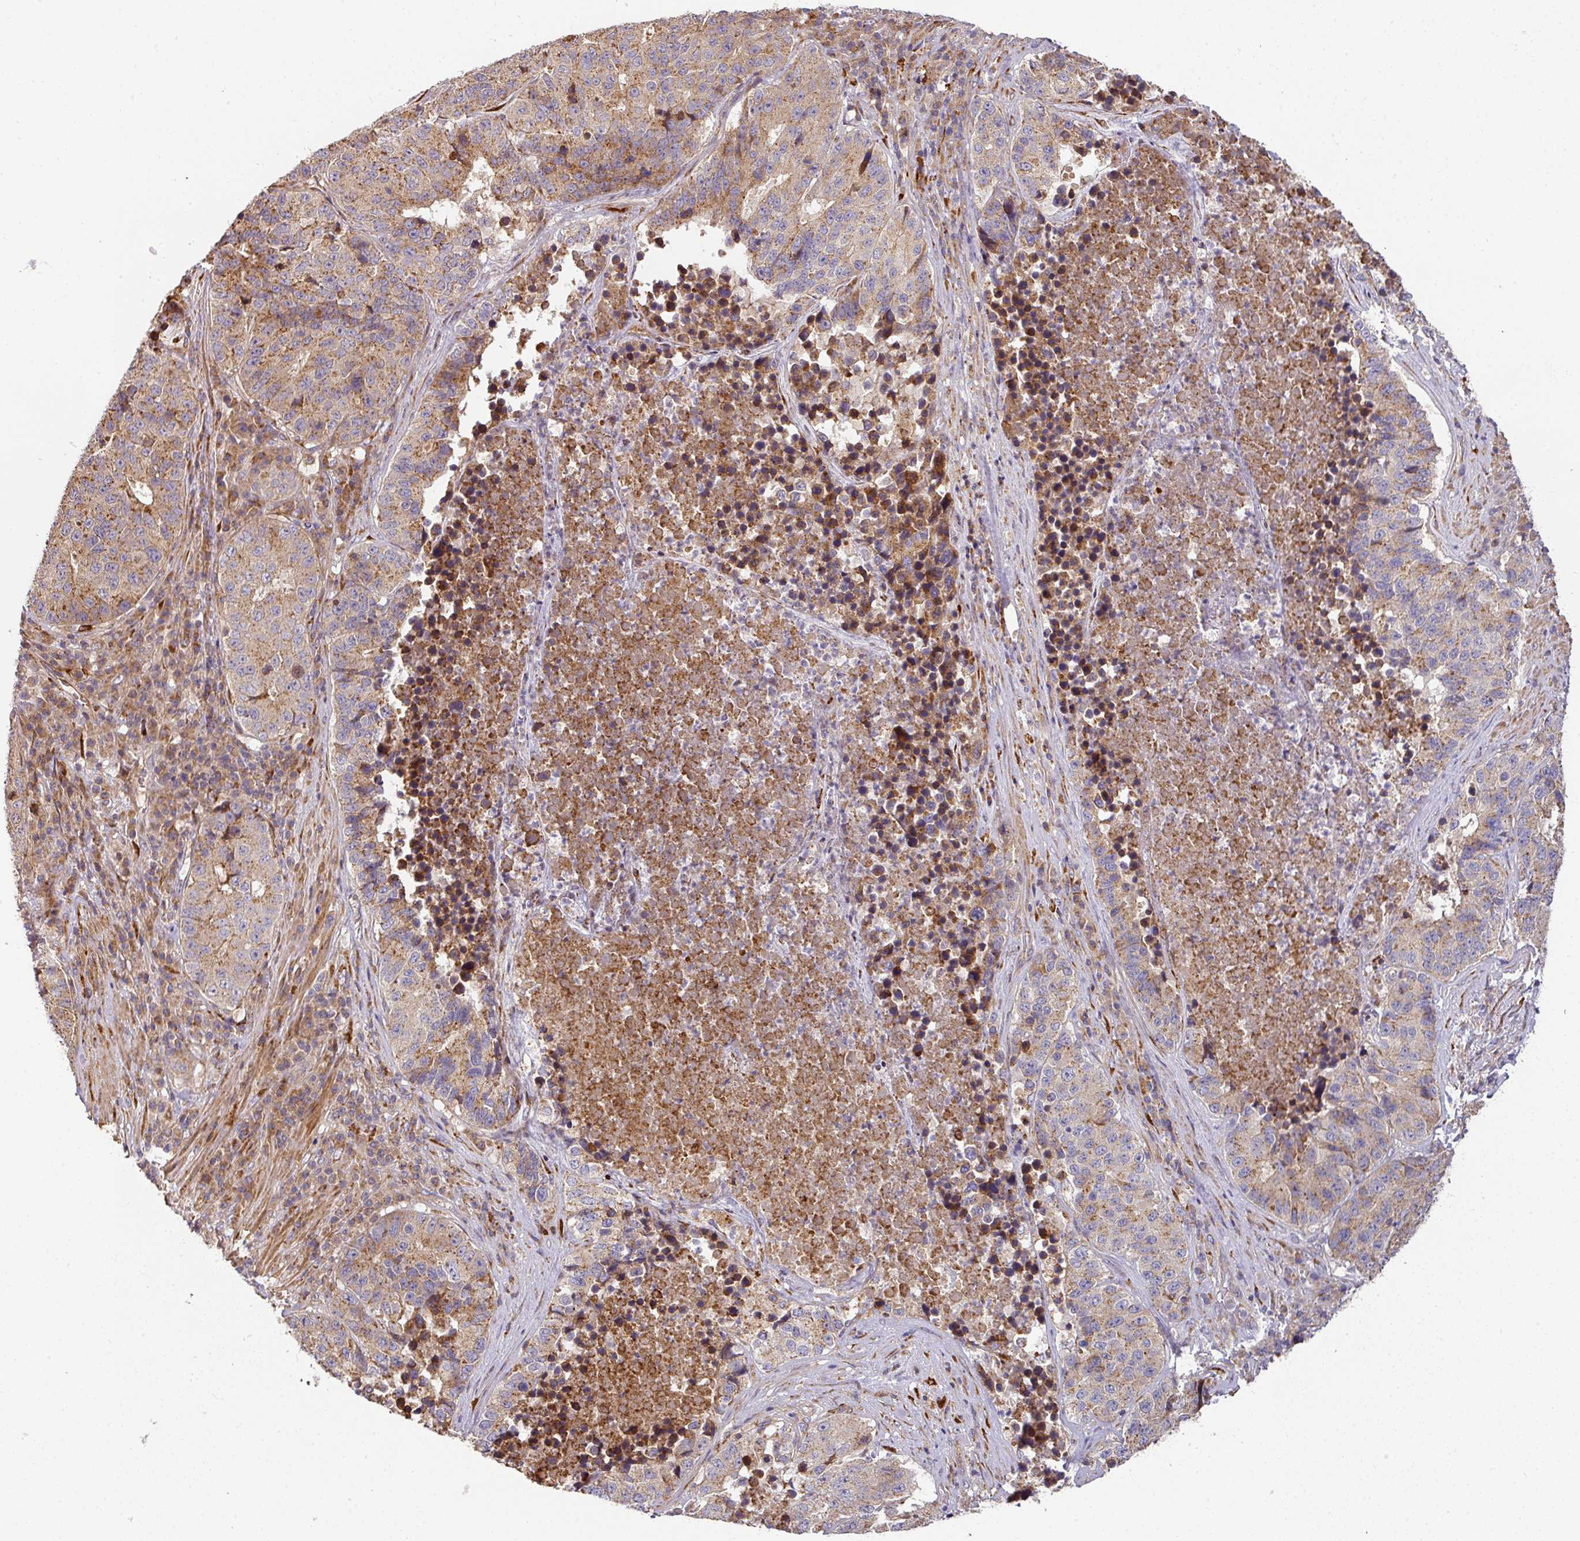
{"staining": {"intensity": "moderate", "quantity": "25%-75%", "location": "cytoplasmic/membranous"}, "tissue": "stomach cancer", "cell_type": "Tumor cells", "image_type": "cancer", "snomed": [{"axis": "morphology", "description": "Adenocarcinoma, NOS"}, {"axis": "topography", "description": "Stomach"}], "caption": "Immunohistochemical staining of adenocarcinoma (stomach) exhibits moderate cytoplasmic/membranous protein staining in approximately 25%-75% of tumor cells. Immunohistochemistry (ihc) stains the protein in brown and the nuclei are stained blue.", "gene": "CASP2", "patient": {"sex": "male", "age": 71}}